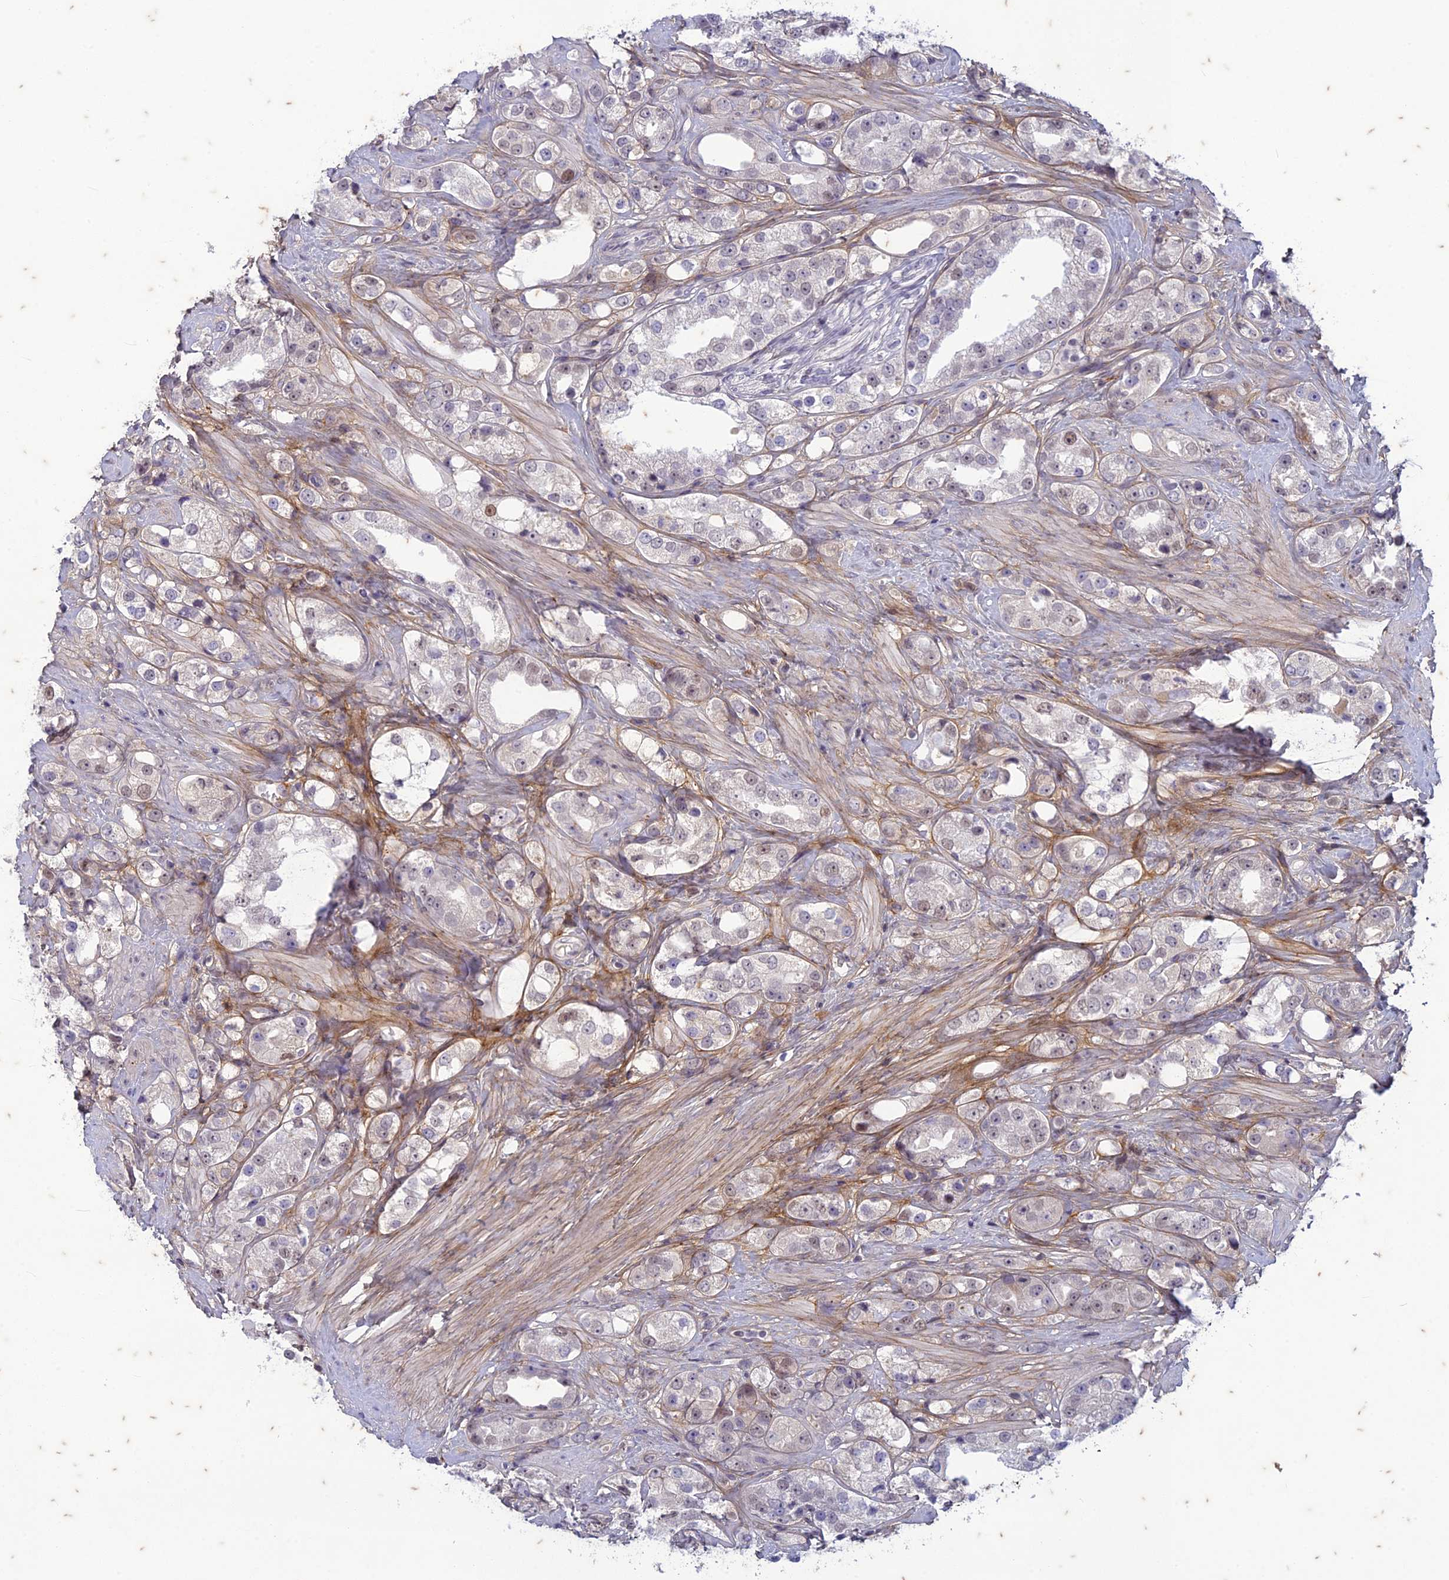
{"staining": {"intensity": "weak", "quantity": "<25%", "location": "nuclear"}, "tissue": "prostate cancer", "cell_type": "Tumor cells", "image_type": "cancer", "snomed": [{"axis": "morphology", "description": "Adenocarcinoma, NOS"}, {"axis": "topography", "description": "Prostate"}], "caption": "Human prostate cancer (adenocarcinoma) stained for a protein using IHC reveals no positivity in tumor cells.", "gene": "PABPN1L", "patient": {"sex": "male", "age": 79}}